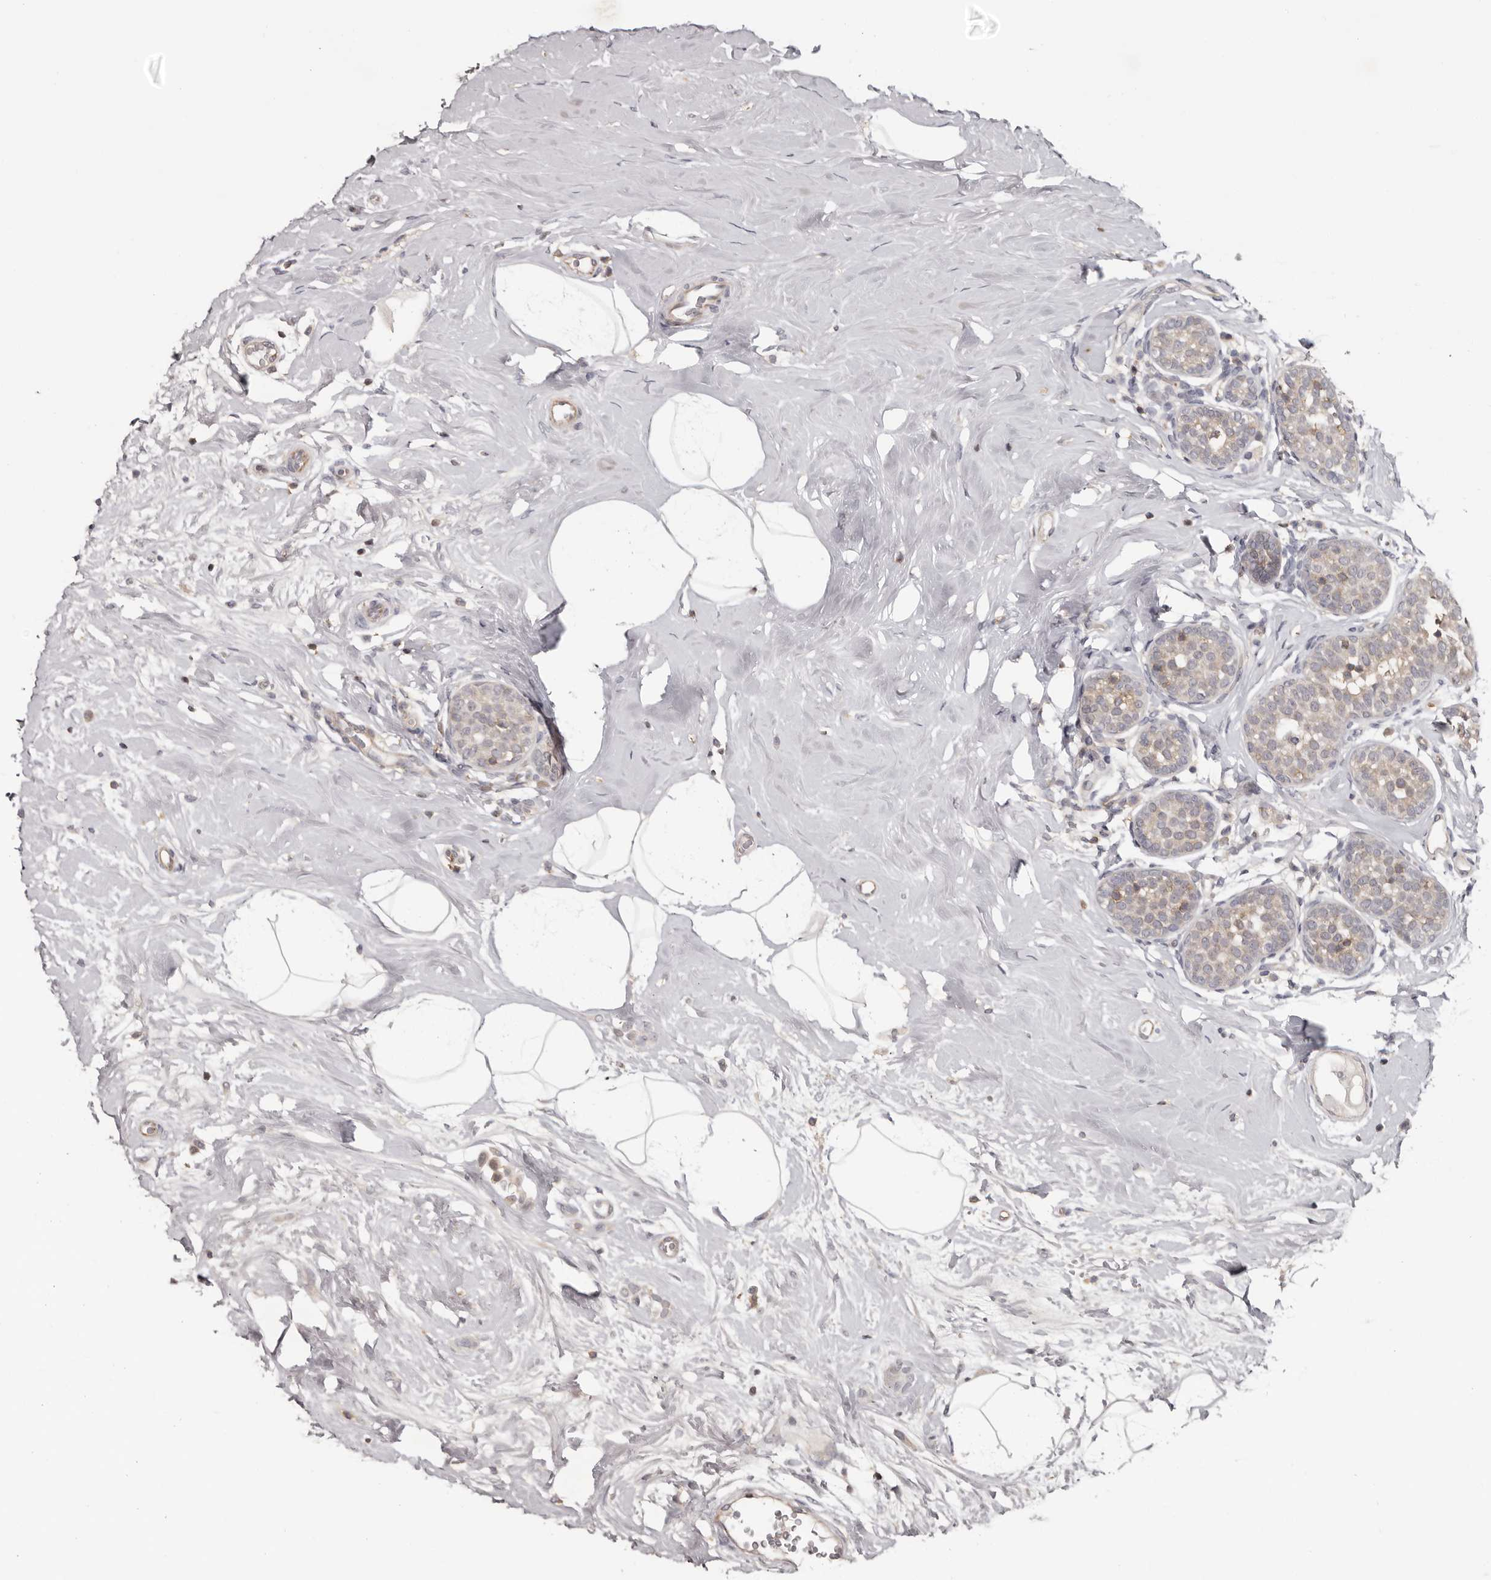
{"staining": {"intensity": "weak", "quantity": "<25%", "location": "cytoplasmic/membranous"}, "tissue": "breast cancer", "cell_type": "Tumor cells", "image_type": "cancer", "snomed": [{"axis": "morphology", "description": "Lobular carcinoma, in situ"}, {"axis": "morphology", "description": "Lobular carcinoma"}, {"axis": "topography", "description": "Breast"}], "caption": "Photomicrograph shows no protein expression in tumor cells of breast lobular carcinoma tissue.", "gene": "ANKRD44", "patient": {"sex": "female", "age": 41}}